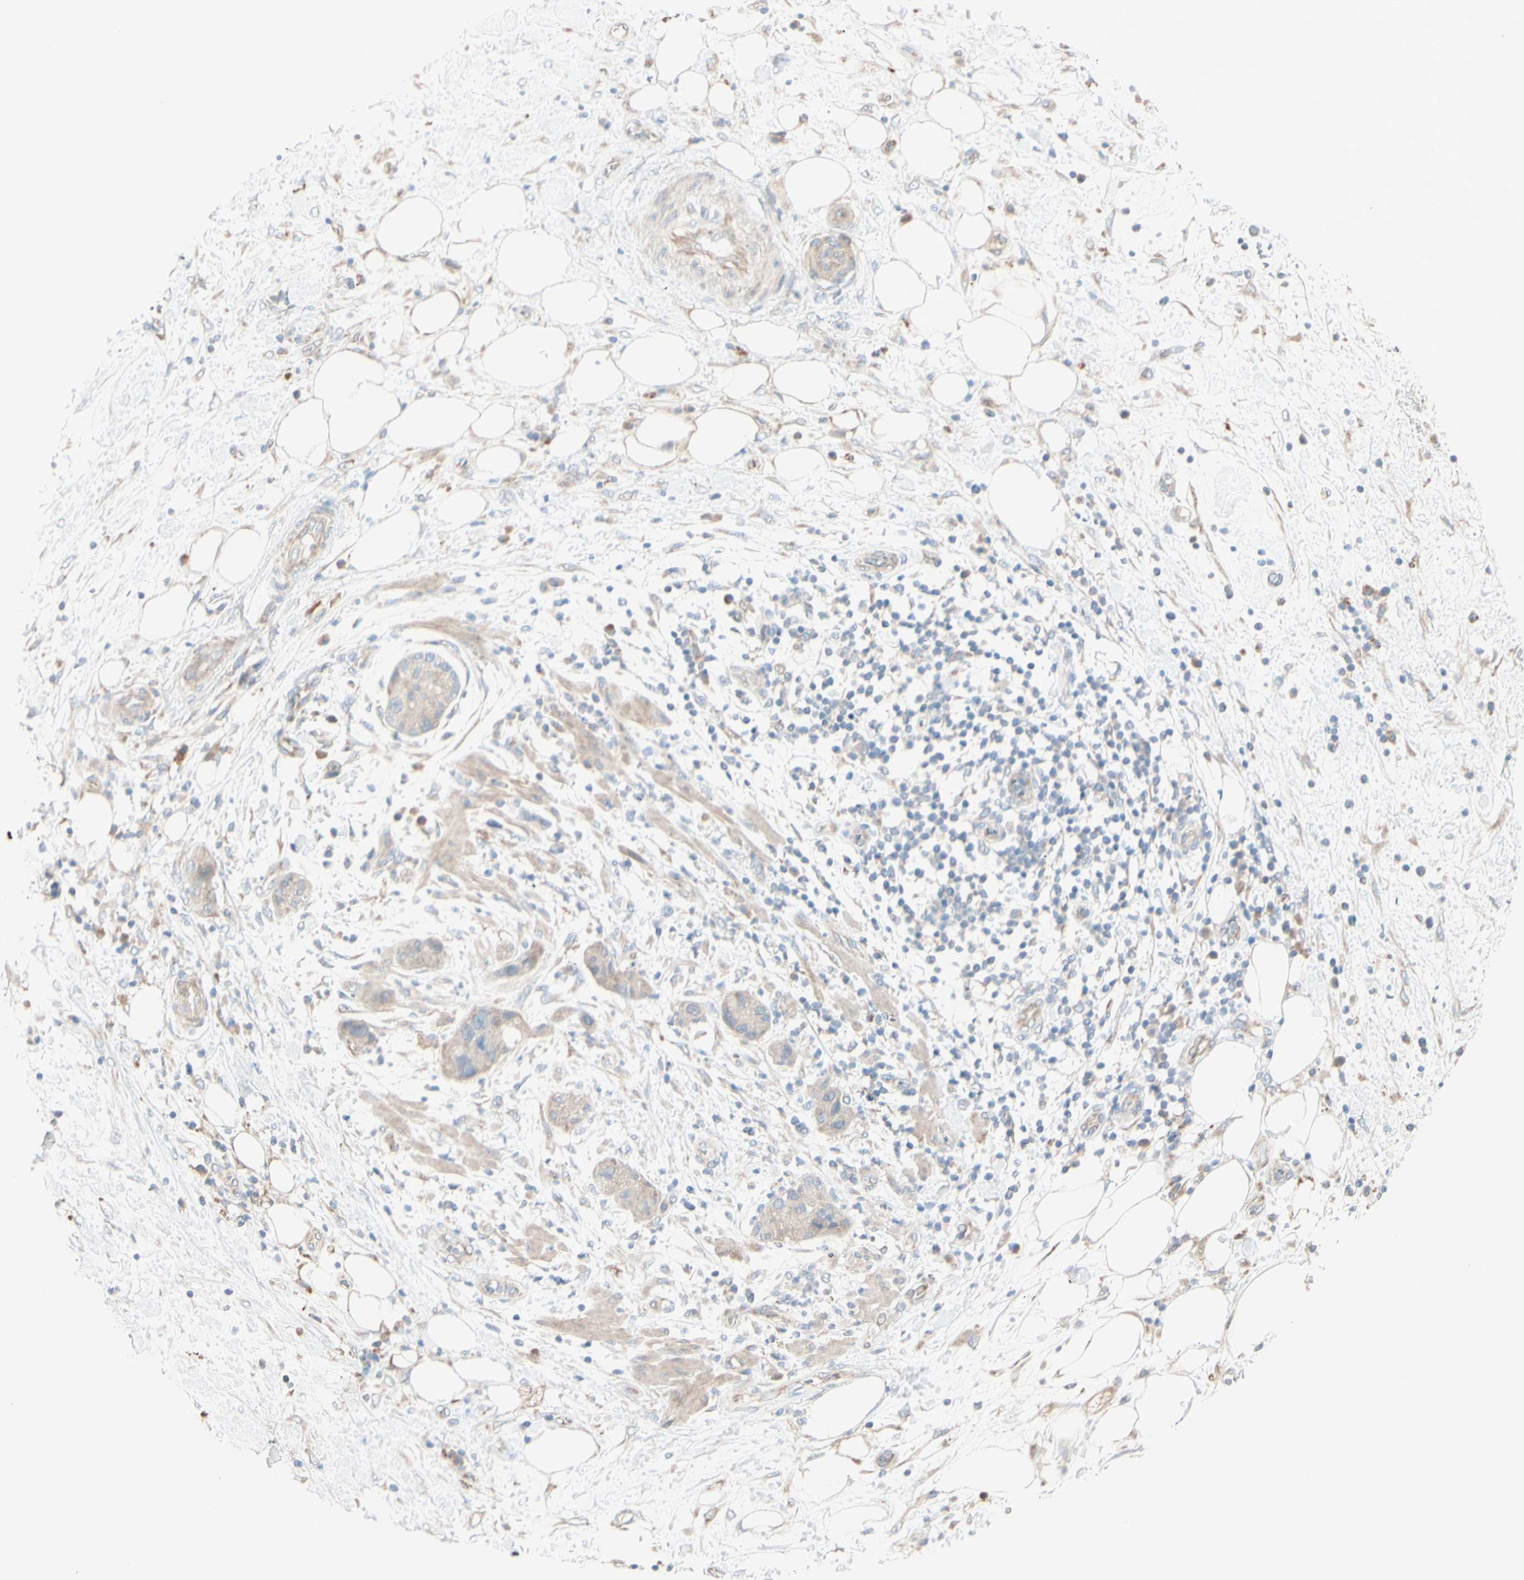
{"staining": {"intensity": "weak", "quantity": ">75%", "location": "cytoplasmic/membranous"}, "tissue": "pancreatic cancer", "cell_type": "Tumor cells", "image_type": "cancer", "snomed": [{"axis": "morphology", "description": "Adenocarcinoma, NOS"}, {"axis": "topography", "description": "Pancreas"}], "caption": "Pancreatic adenocarcinoma stained with DAB immunohistochemistry displays low levels of weak cytoplasmic/membranous staining in approximately >75% of tumor cells.", "gene": "EPHA3", "patient": {"sex": "female", "age": 78}}